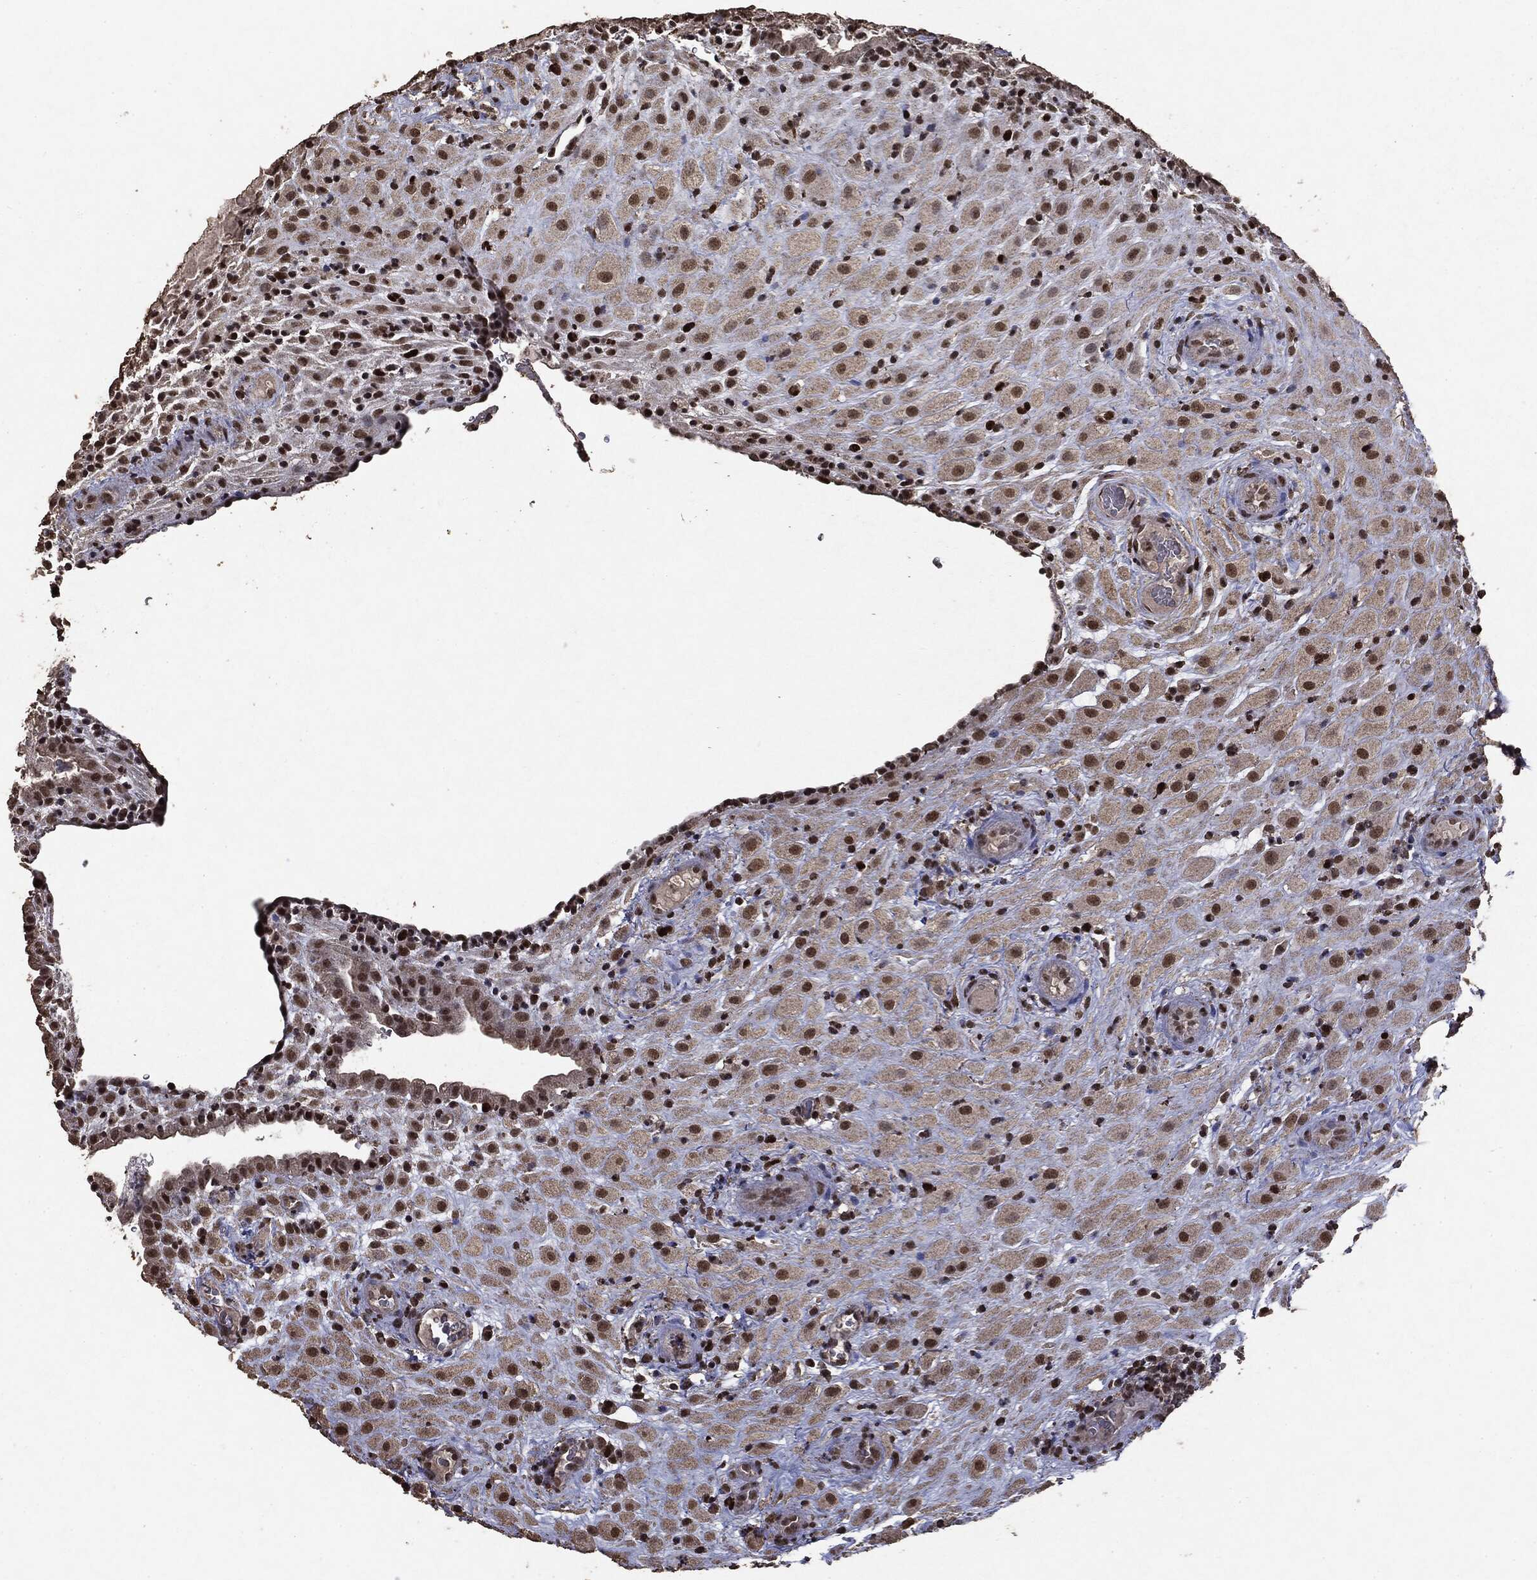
{"staining": {"intensity": "moderate", "quantity": "25%-75%", "location": "nuclear"}, "tissue": "placenta", "cell_type": "Decidual cells", "image_type": "normal", "snomed": [{"axis": "morphology", "description": "Normal tissue, NOS"}, {"axis": "topography", "description": "Placenta"}], "caption": "Moderate nuclear expression is appreciated in approximately 25%-75% of decidual cells in unremarkable placenta. (Brightfield microscopy of DAB IHC at high magnification).", "gene": "RAD18", "patient": {"sex": "female", "age": 19}}